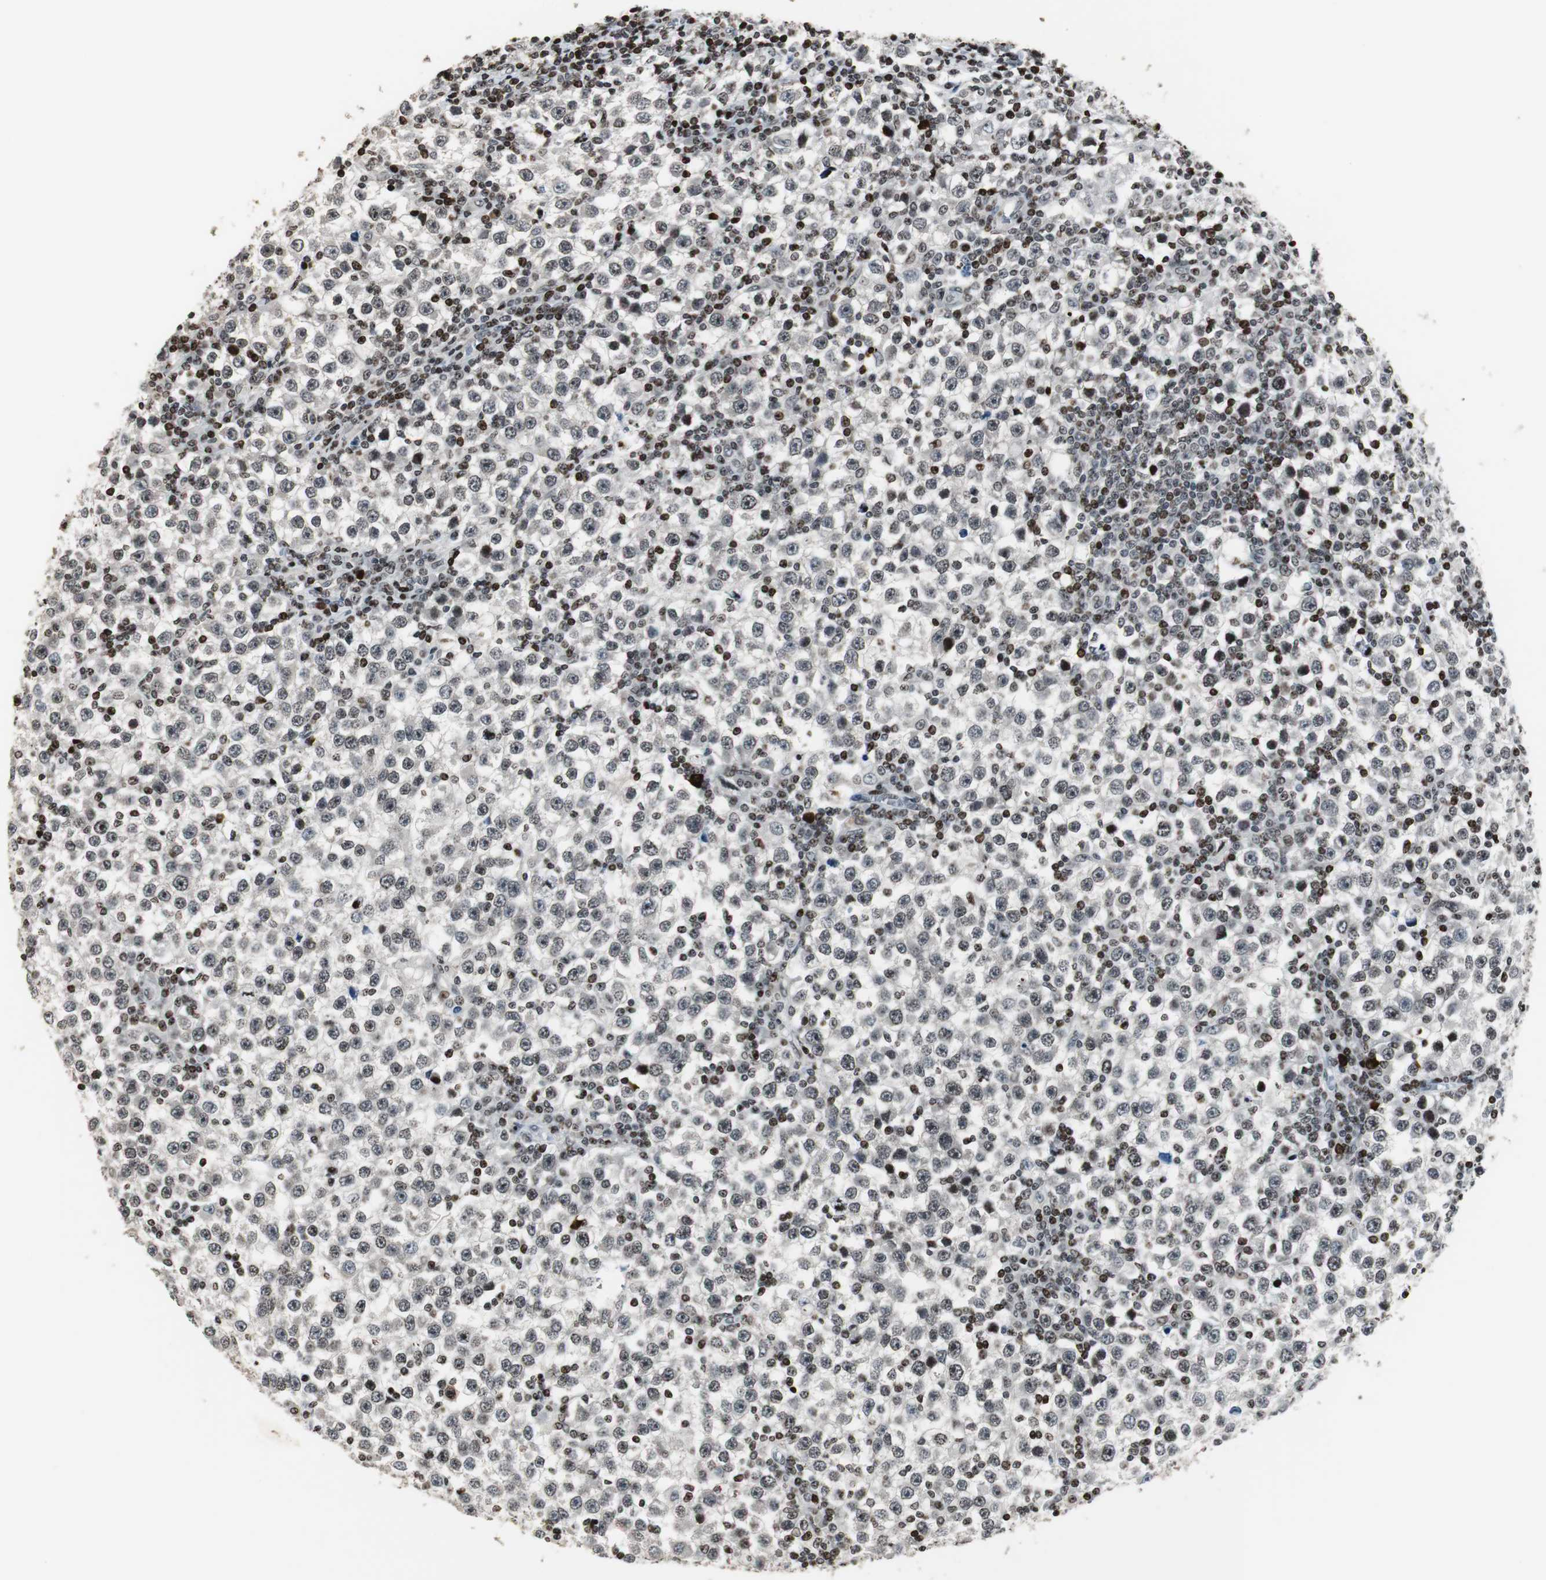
{"staining": {"intensity": "weak", "quantity": ">75%", "location": "nuclear"}, "tissue": "testis cancer", "cell_type": "Tumor cells", "image_type": "cancer", "snomed": [{"axis": "morphology", "description": "Seminoma, NOS"}, {"axis": "topography", "description": "Testis"}], "caption": "This is an image of IHC staining of testis seminoma, which shows weak expression in the nuclear of tumor cells.", "gene": "PAXIP1", "patient": {"sex": "male", "age": 65}}